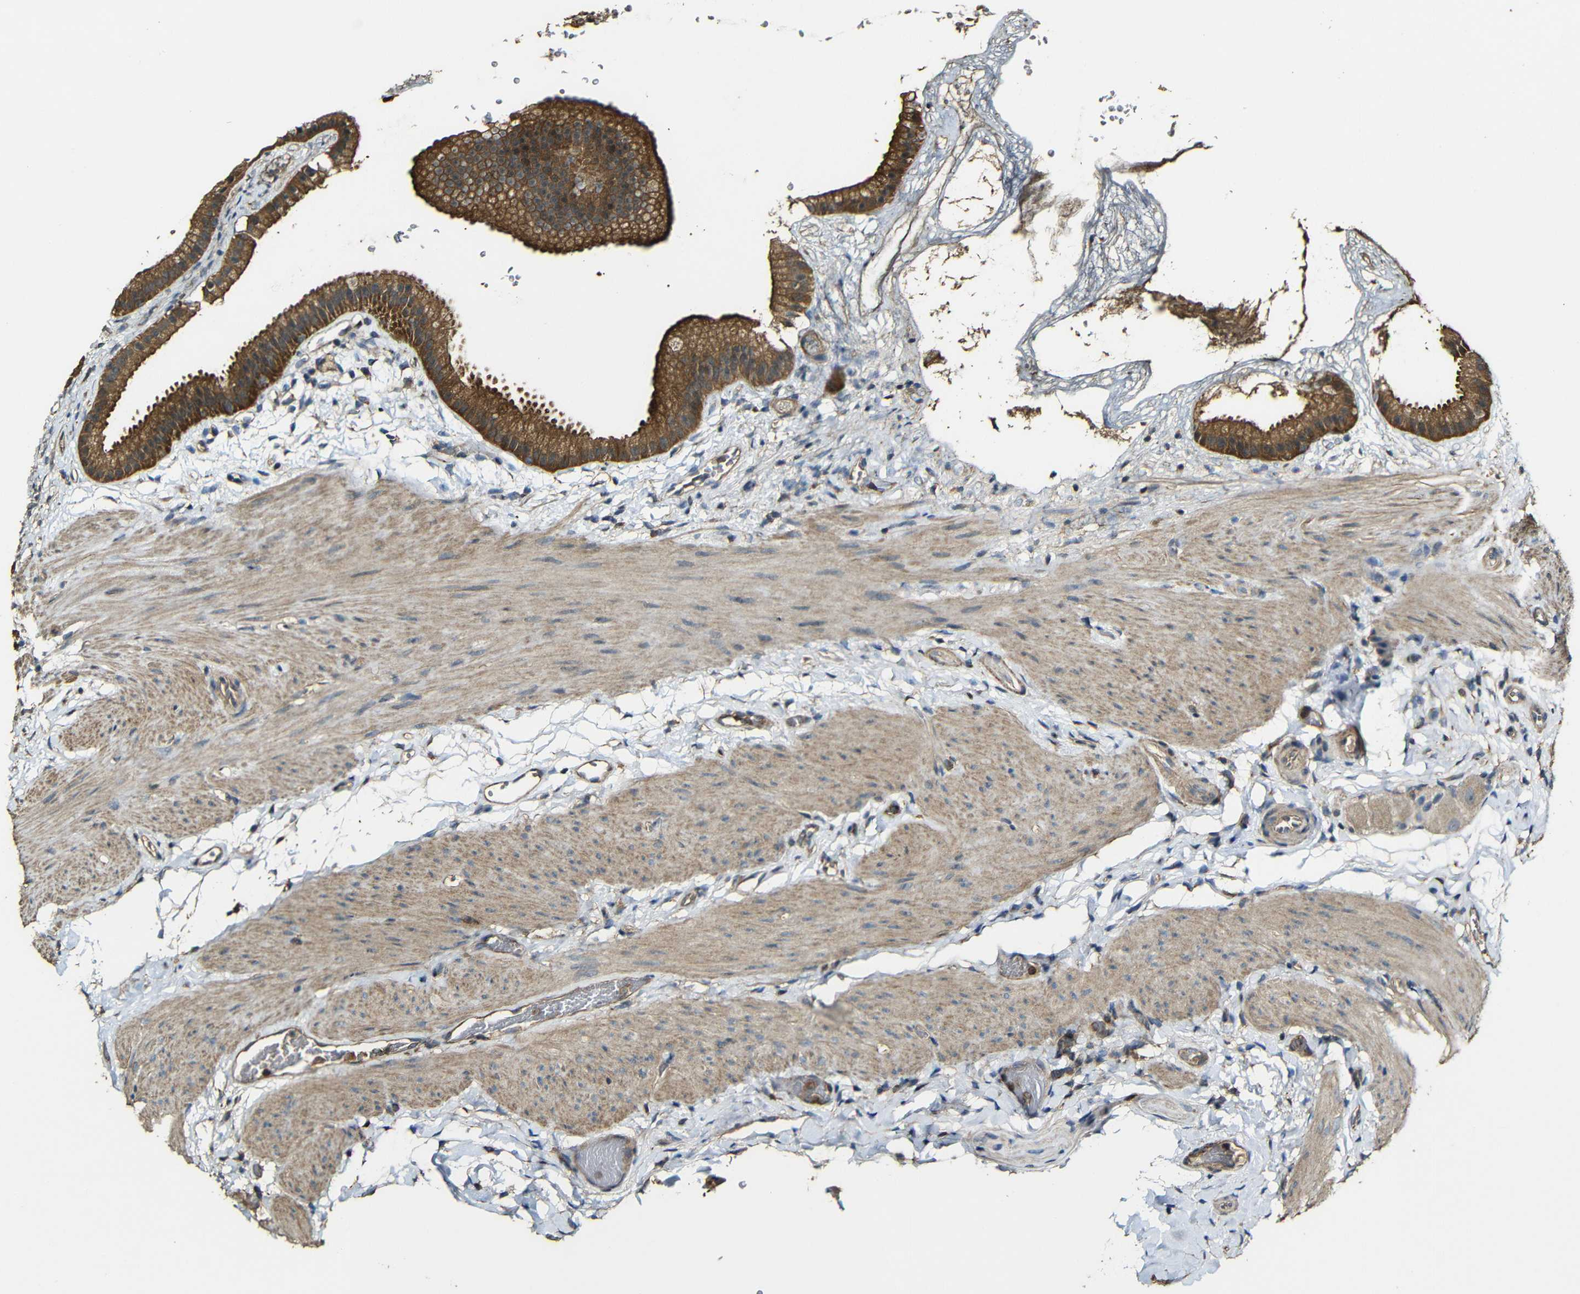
{"staining": {"intensity": "strong", "quantity": ">75%", "location": "cytoplasmic/membranous"}, "tissue": "gallbladder", "cell_type": "Glandular cells", "image_type": "normal", "snomed": [{"axis": "morphology", "description": "Normal tissue, NOS"}, {"axis": "topography", "description": "Gallbladder"}], "caption": "A high-resolution photomicrograph shows immunohistochemistry (IHC) staining of normal gallbladder, which exhibits strong cytoplasmic/membranous staining in approximately >75% of glandular cells.", "gene": "CASP8", "patient": {"sex": "female", "age": 64}}